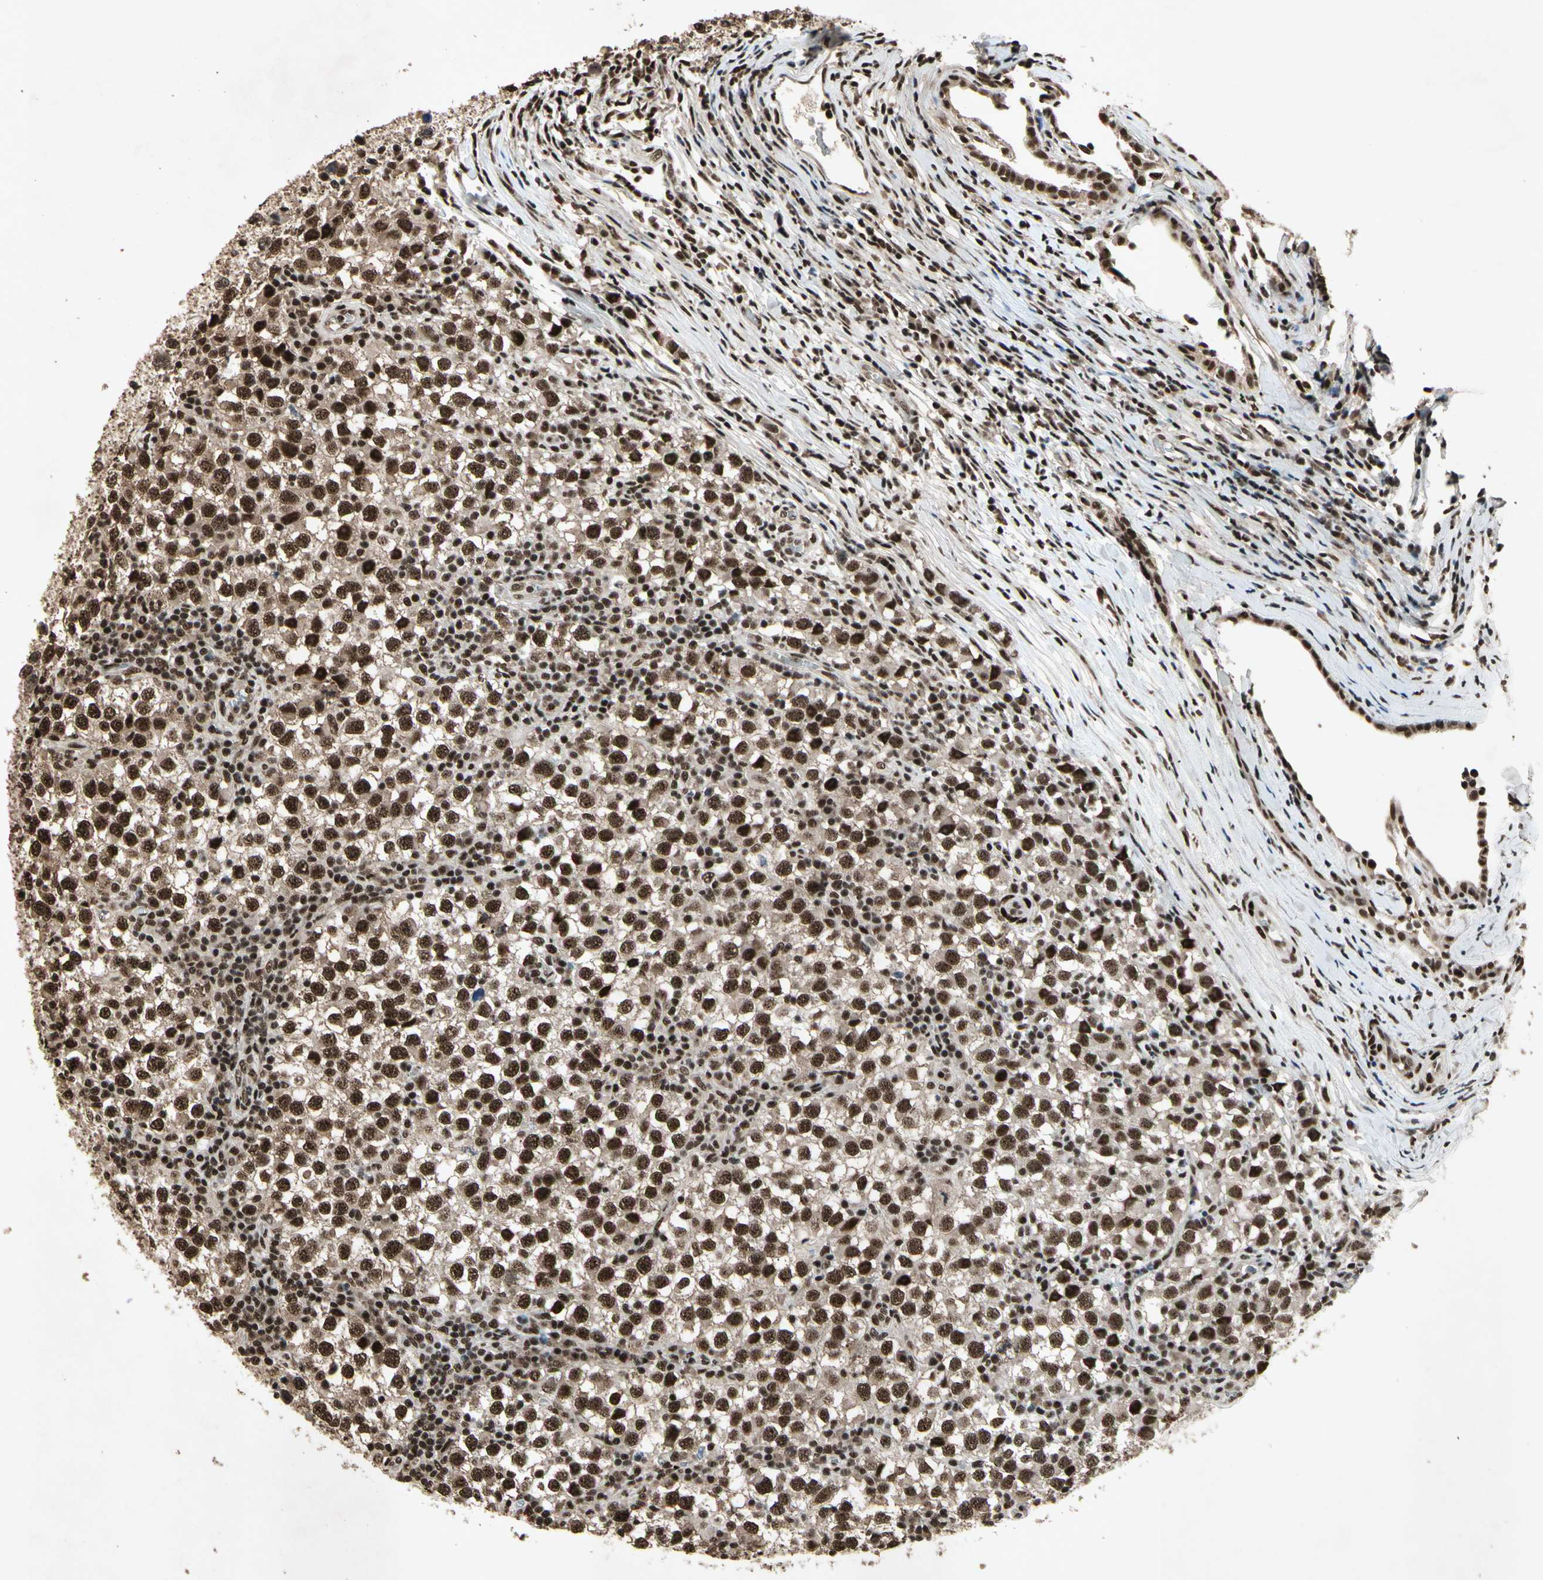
{"staining": {"intensity": "strong", "quantity": ">75%", "location": "nuclear"}, "tissue": "testis cancer", "cell_type": "Tumor cells", "image_type": "cancer", "snomed": [{"axis": "morphology", "description": "Seminoma, NOS"}, {"axis": "topography", "description": "Testis"}], "caption": "A brown stain labels strong nuclear staining of a protein in human testis seminoma tumor cells.", "gene": "TBX2", "patient": {"sex": "male", "age": 65}}